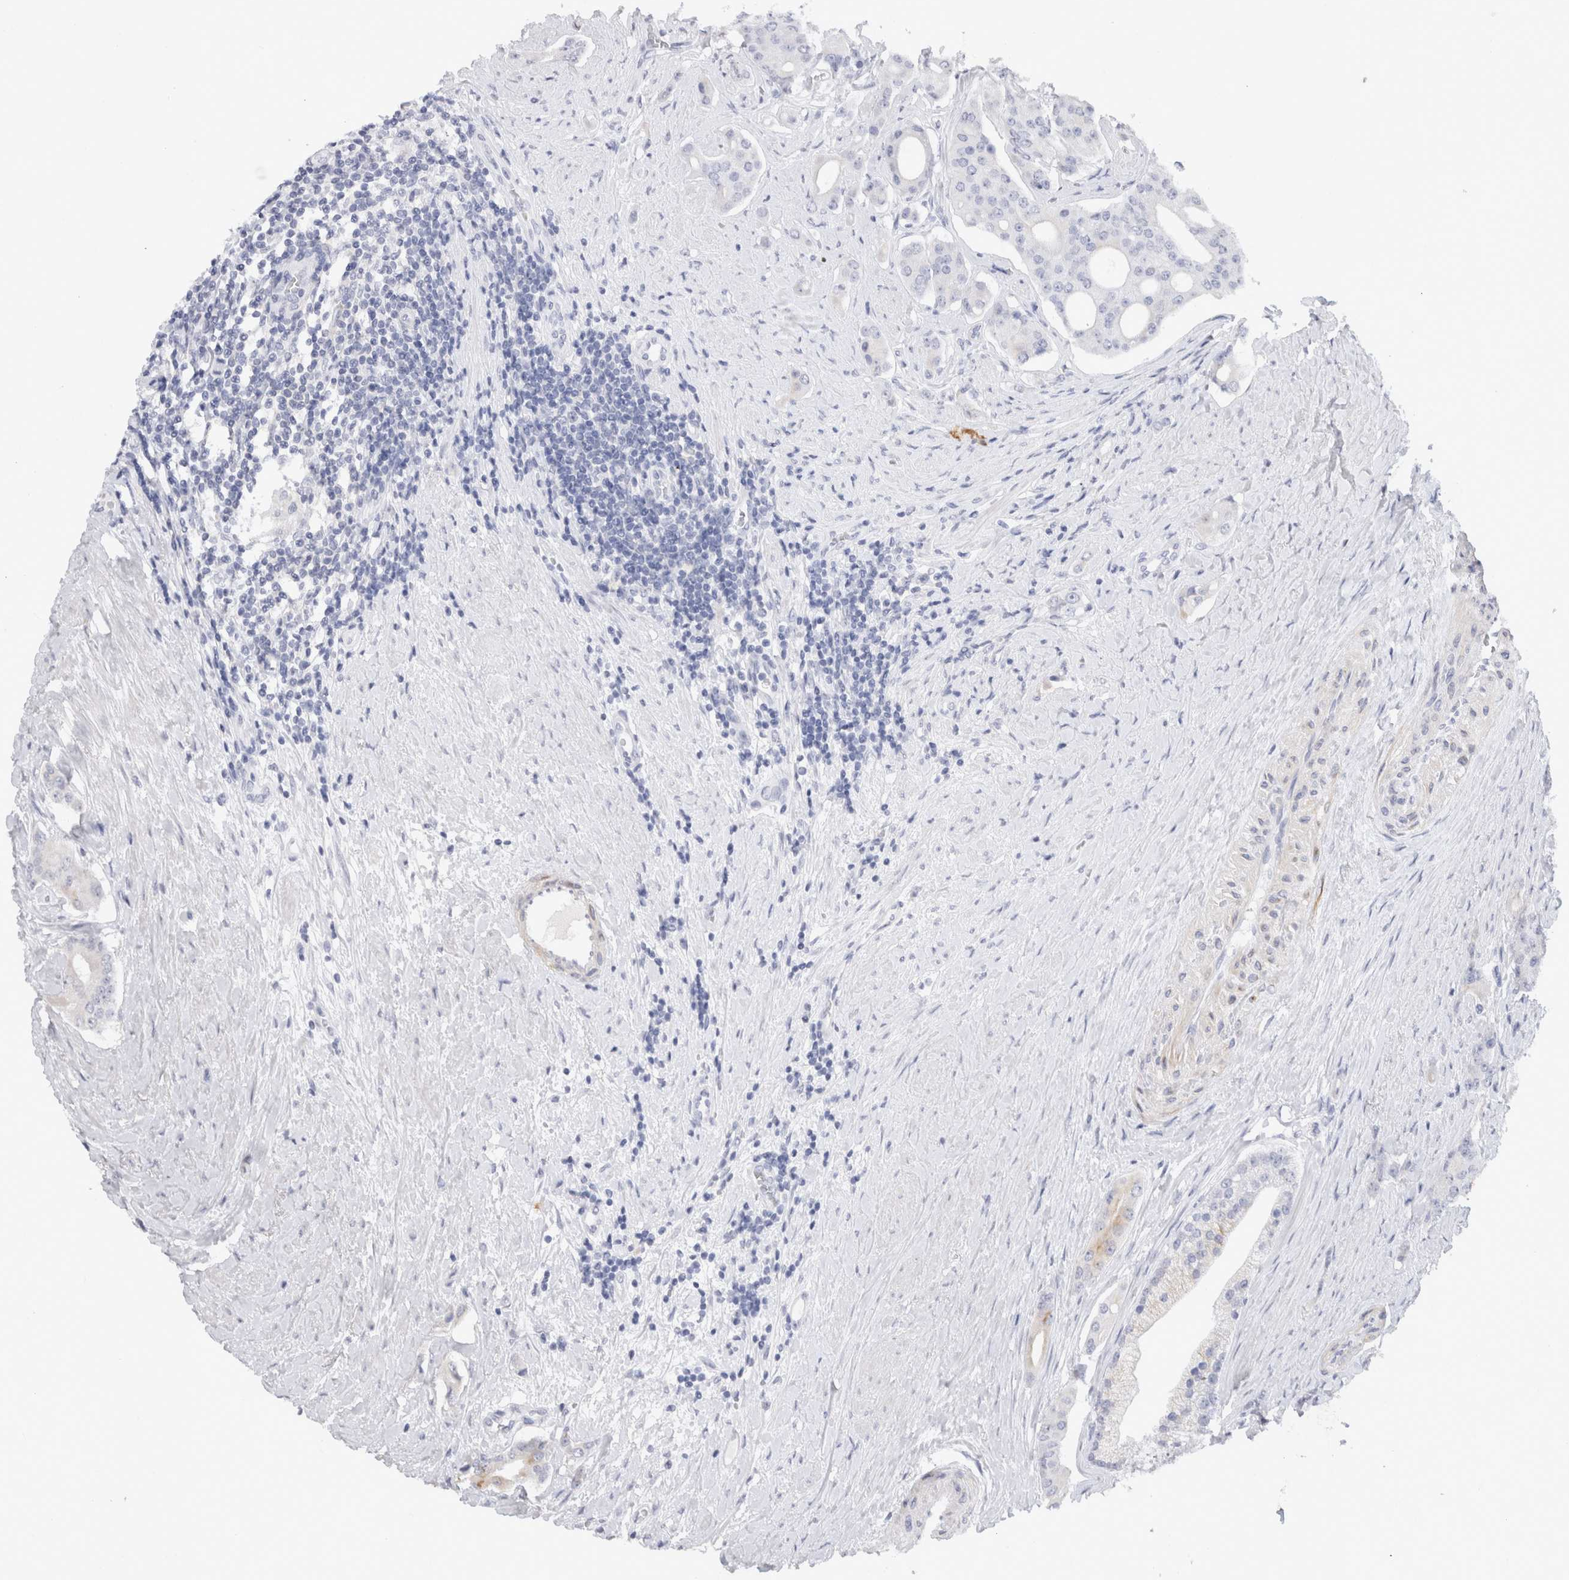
{"staining": {"intensity": "negative", "quantity": "none", "location": "none"}, "tissue": "prostate cancer", "cell_type": "Tumor cells", "image_type": "cancer", "snomed": [{"axis": "morphology", "description": "Adenocarcinoma, High grade"}, {"axis": "topography", "description": "Prostate"}], "caption": "The IHC photomicrograph has no significant expression in tumor cells of high-grade adenocarcinoma (prostate) tissue.", "gene": "C9orf50", "patient": {"sex": "male", "age": 71}}